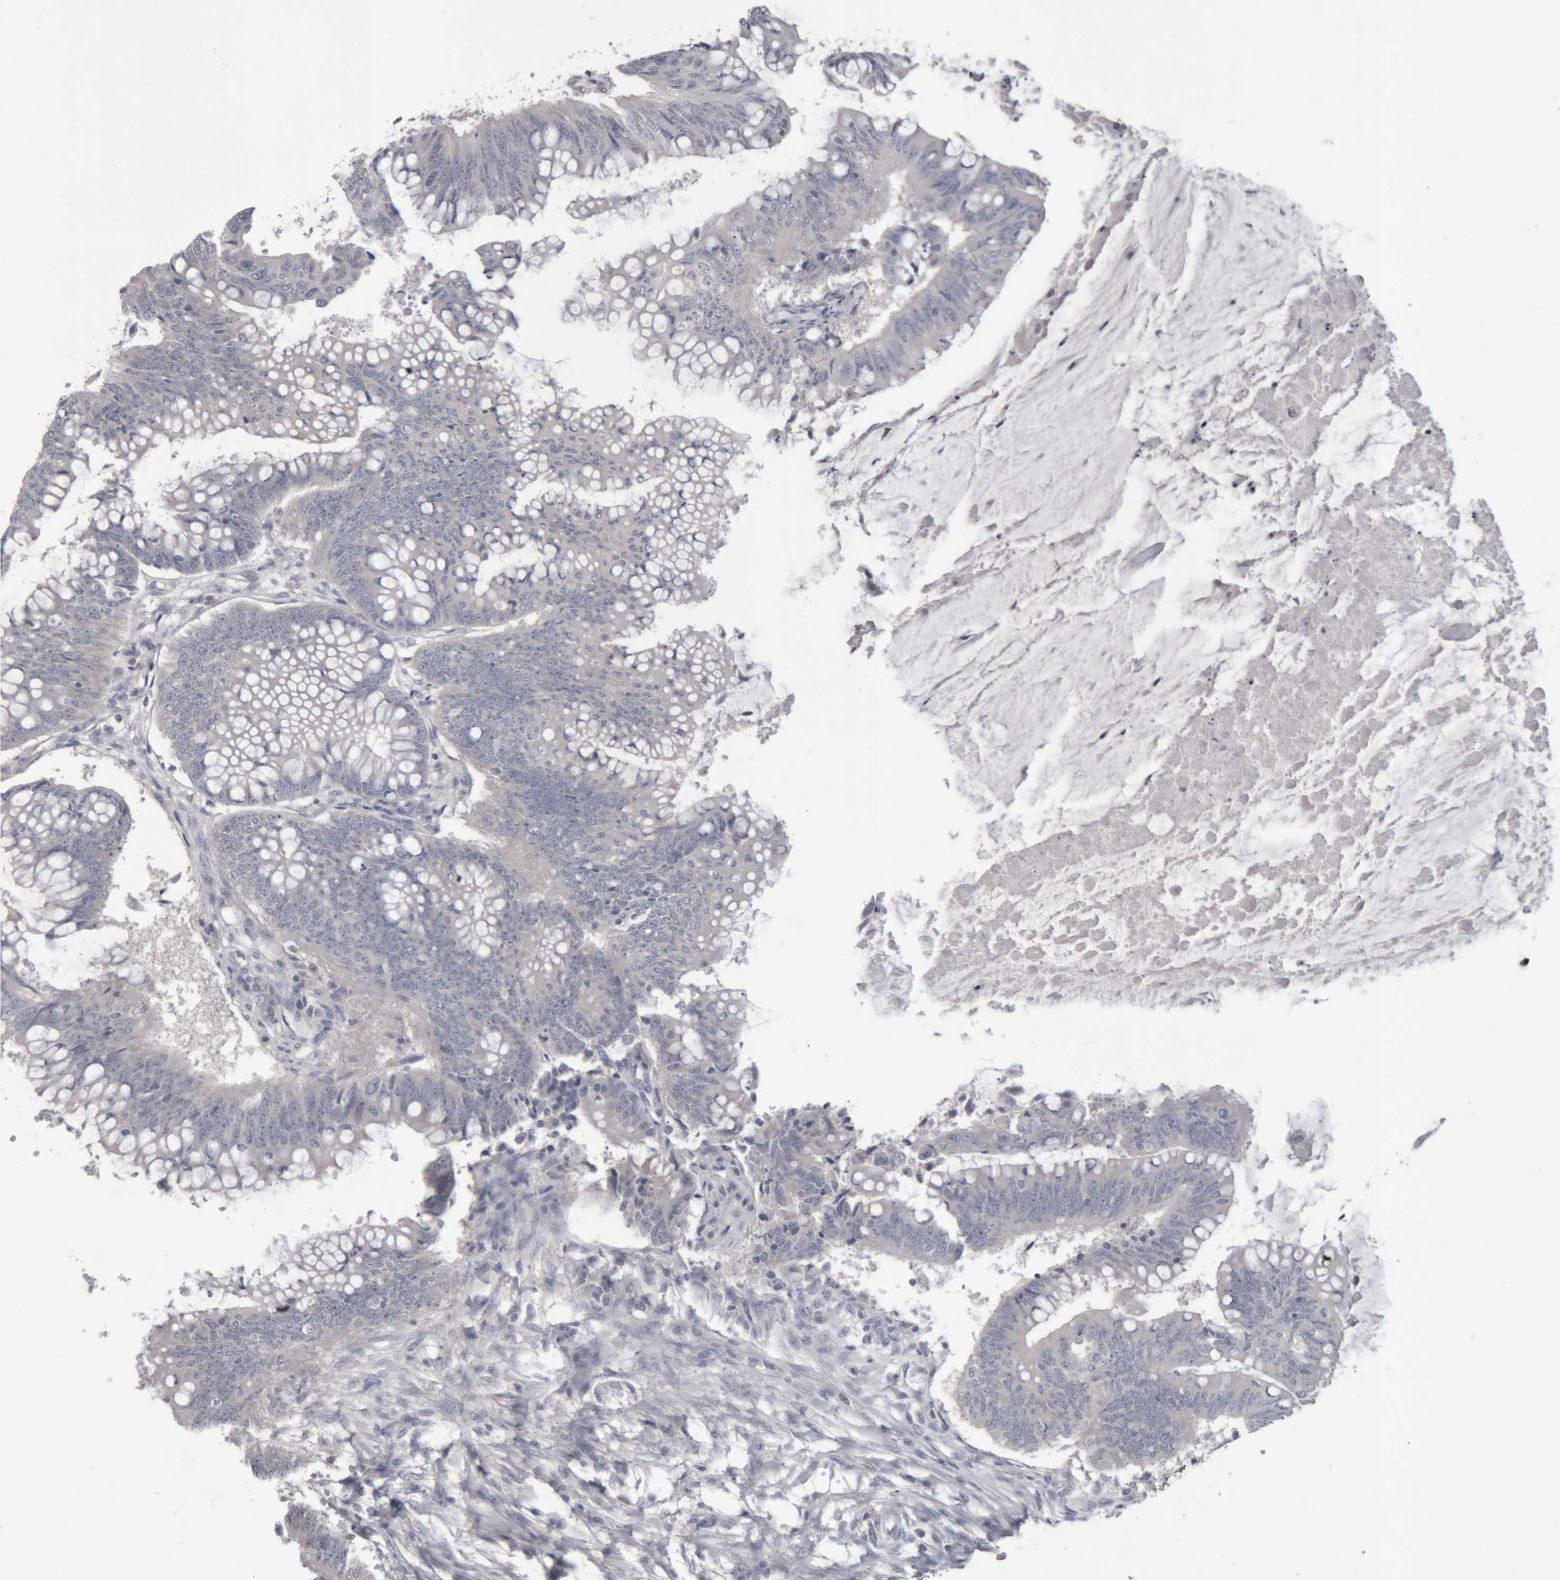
{"staining": {"intensity": "negative", "quantity": "none", "location": "none"}, "tissue": "colorectal cancer", "cell_type": "Tumor cells", "image_type": "cancer", "snomed": [{"axis": "morphology", "description": "Adenoma, NOS"}, {"axis": "morphology", "description": "Adenocarcinoma, NOS"}, {"axis": "topography", "description": "Colon"}], "caption": "IHC histopathology image of human colorectal adenoma stained for a protein (brown), which demonstrates no positivity in tumor cells.", "gene": "NFATC2", "patient": {"sex": "male", "age": 79}}